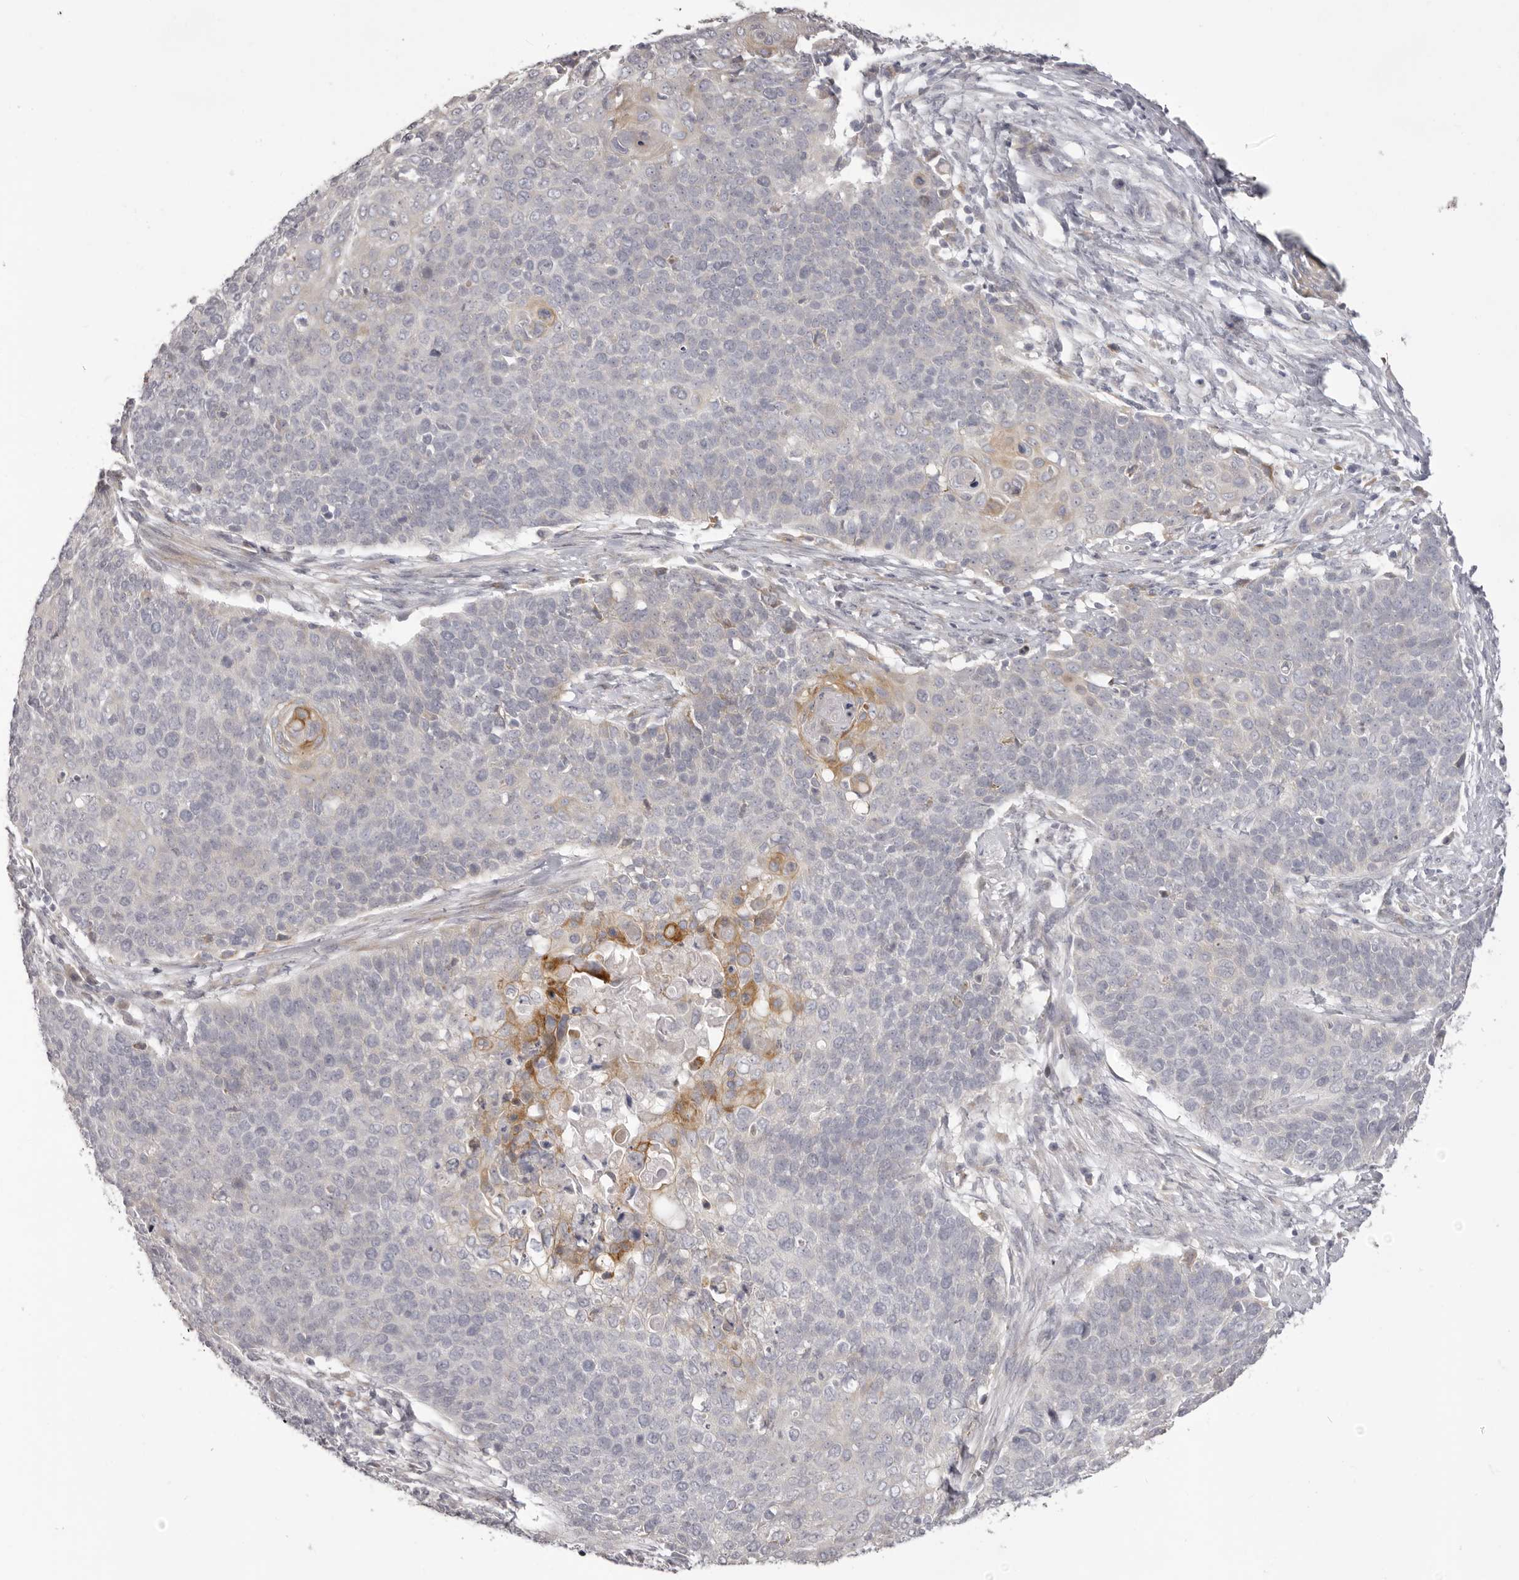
{"staining": {"intensity": "moderate", "quantity": "<25%", "location": "cytoplasmic/membranous"}, "tissue": "cervical cancer", "cell_type": "Tumor cells", "image_type": "cancer", "snomed": [{"axis": "morphology", "description": "Squamous cell carcinoma, NOS"}, {"axis": "topography", "description": "Cervix"}], "caption": "DAB immunohistochemical staining of squamous cell carcinoma (cervical) exhibits moderate cytoplasmic/membranous protein expression in approximately <25% of tumor cells. Ihc stains the protein of interest in brown and the nuclei are stained blue.", "gene": "OTUD3", "patient": {"sex": "female", "age": 39}}